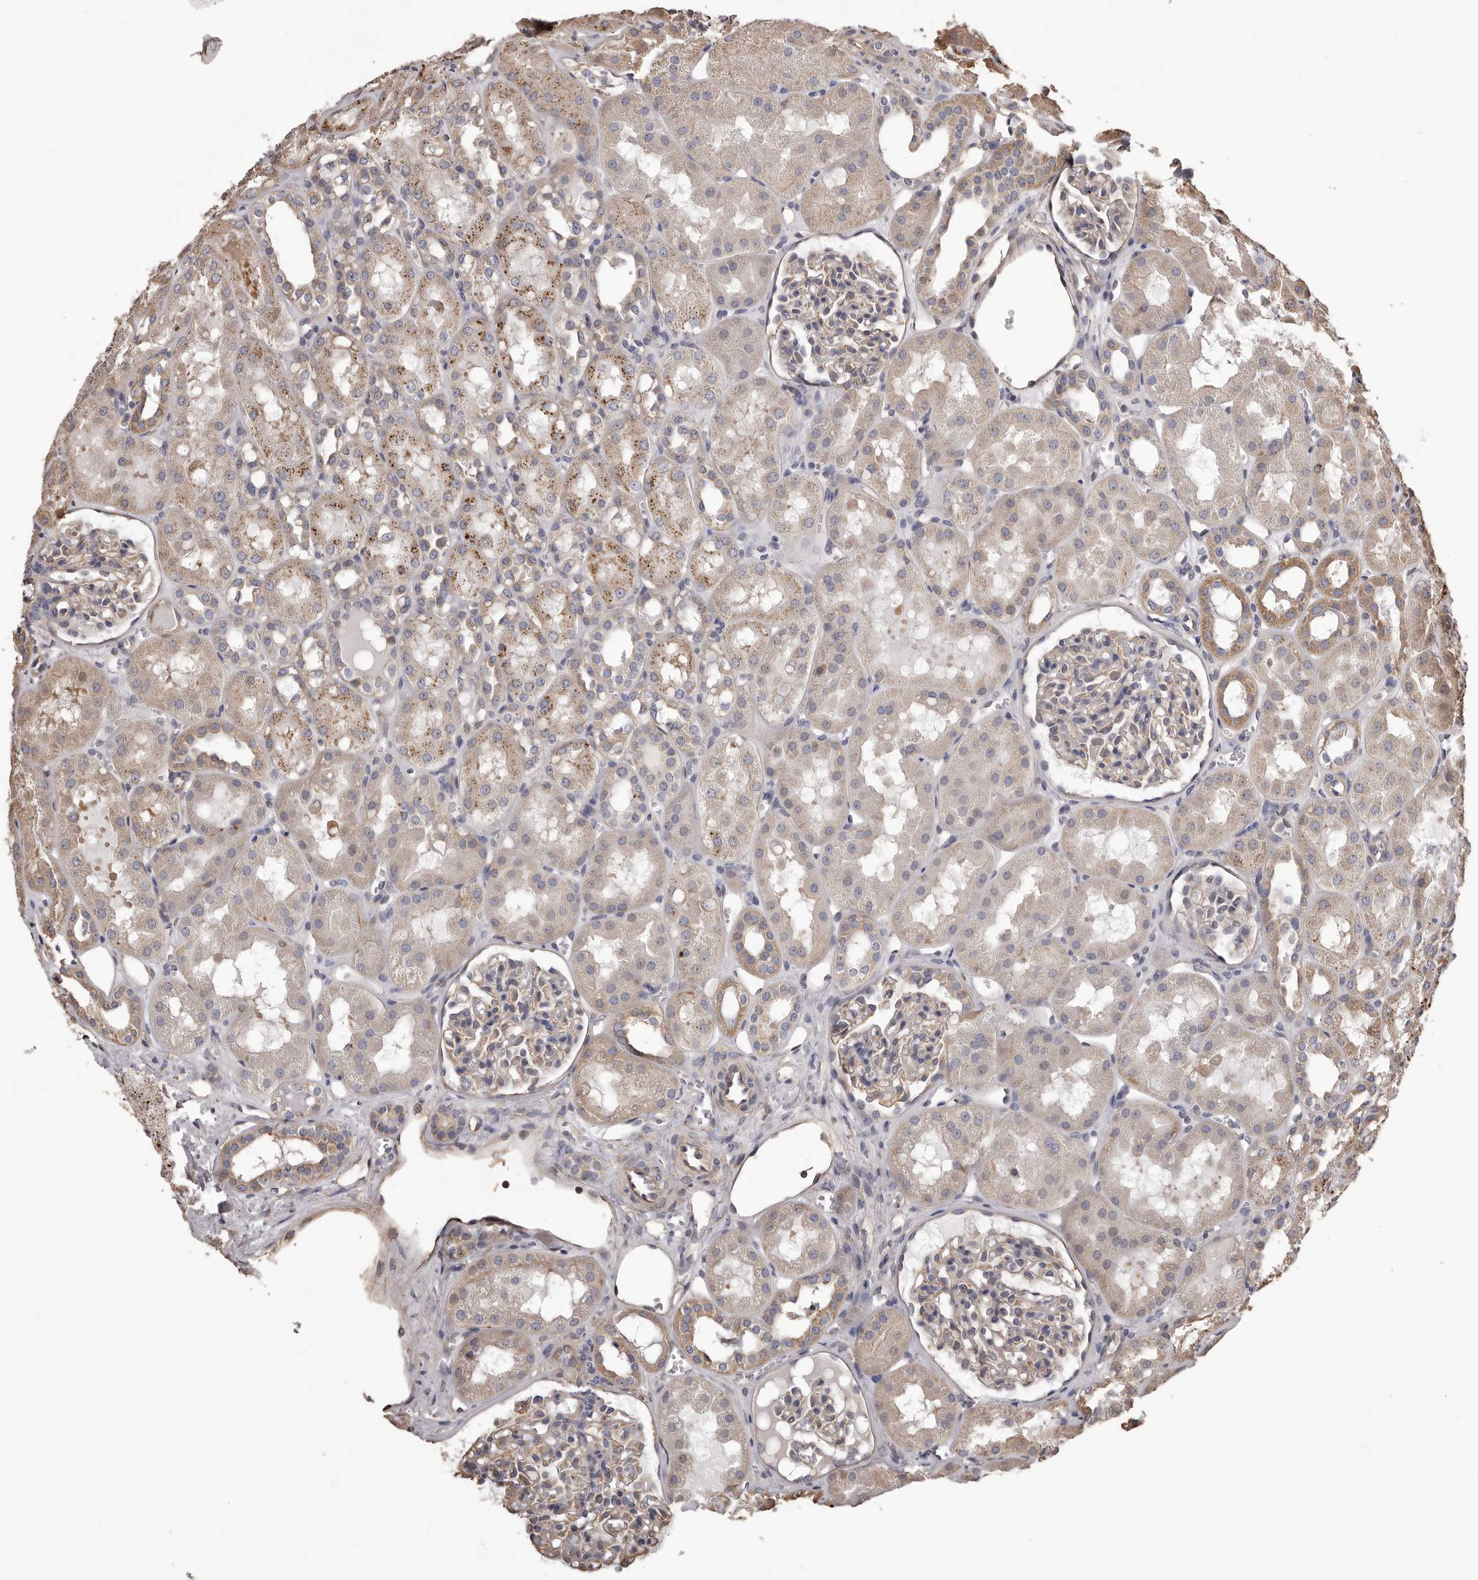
{"staining": {"intensity": "weak", "quantity": "25%-75%", "location": "cytoplasmic/membranous"}, "tissue": "kidney", "cell_type": "Cells in glomeruli", "image_type": "normal", "snomed": [{"axis": "morphology", "description": "Normal tissue, NOS"}, {"axis": "topography", "description": "Kidney"}], "caption": "Immunohistochemical staining of unremarkable human kidney displays low levels of weak cytoplasmic/membranous expression in about 25%-75% of cells in glomeruli.", "gene": "CEP104", "patient": {"sex": "male", "age": 16}}